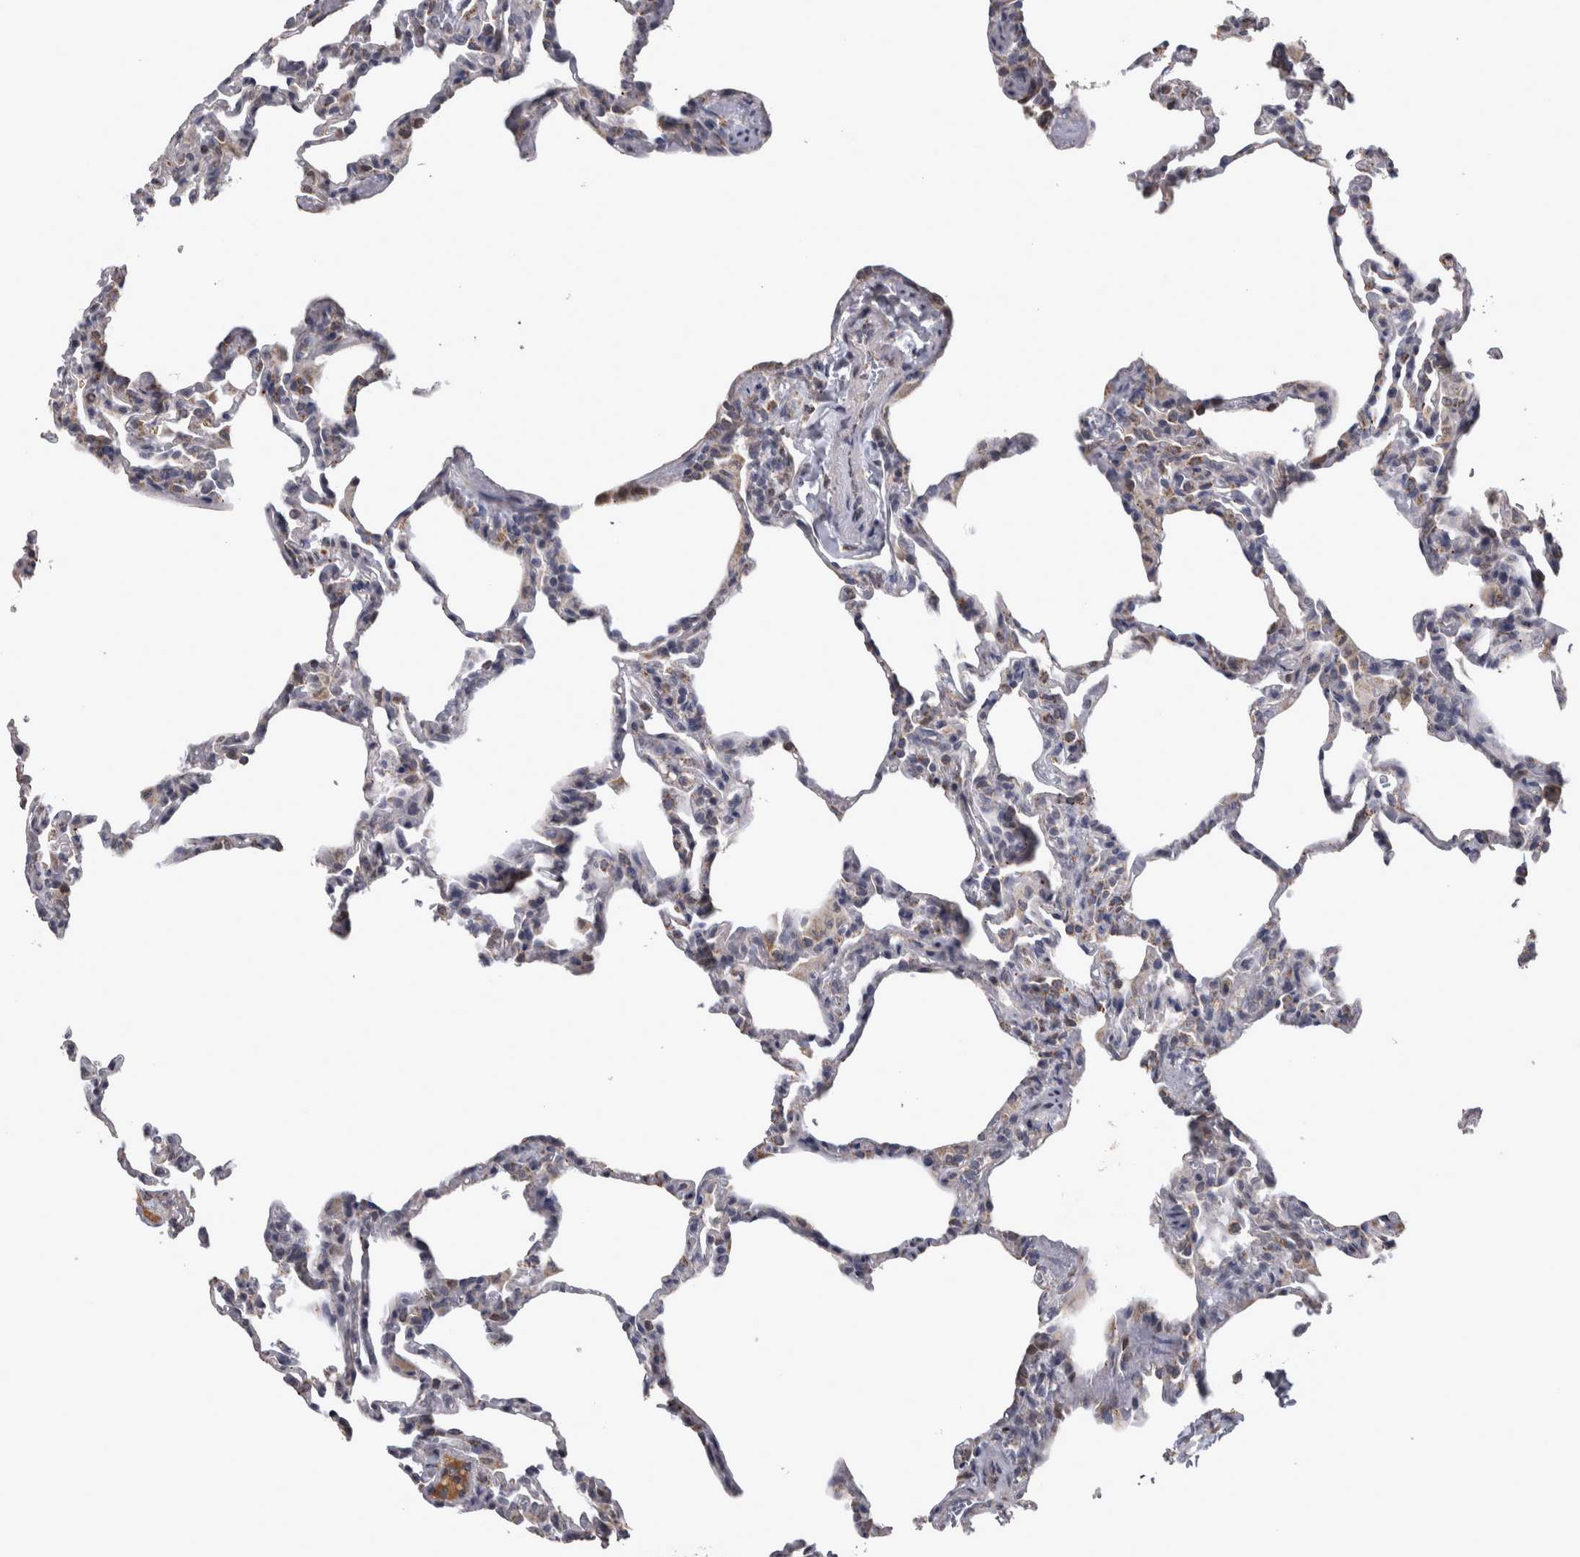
{"staining": {"intensity": "weak", "quantity": "25%-75%", "location": "cytoplasmic/membranous"}, "tissue": "lung", "cell_type": "Alveolar cells", "image_type": "normal", "snomed": [{"axis": "morphology", "description": "Normal tissue, NOS"}, {"axis": "topography", "description": "Lung"}], "caption": "Alveolar cells show low levels of weak cytoplasmic/membranous staining in approximately 25%-75% of cells in unremarkable human lung. (brown staining indicates protein expression, while blue staining denotes nuclei).", "gene": "DBT", "patient": {"sex": "male", "age": 20}}